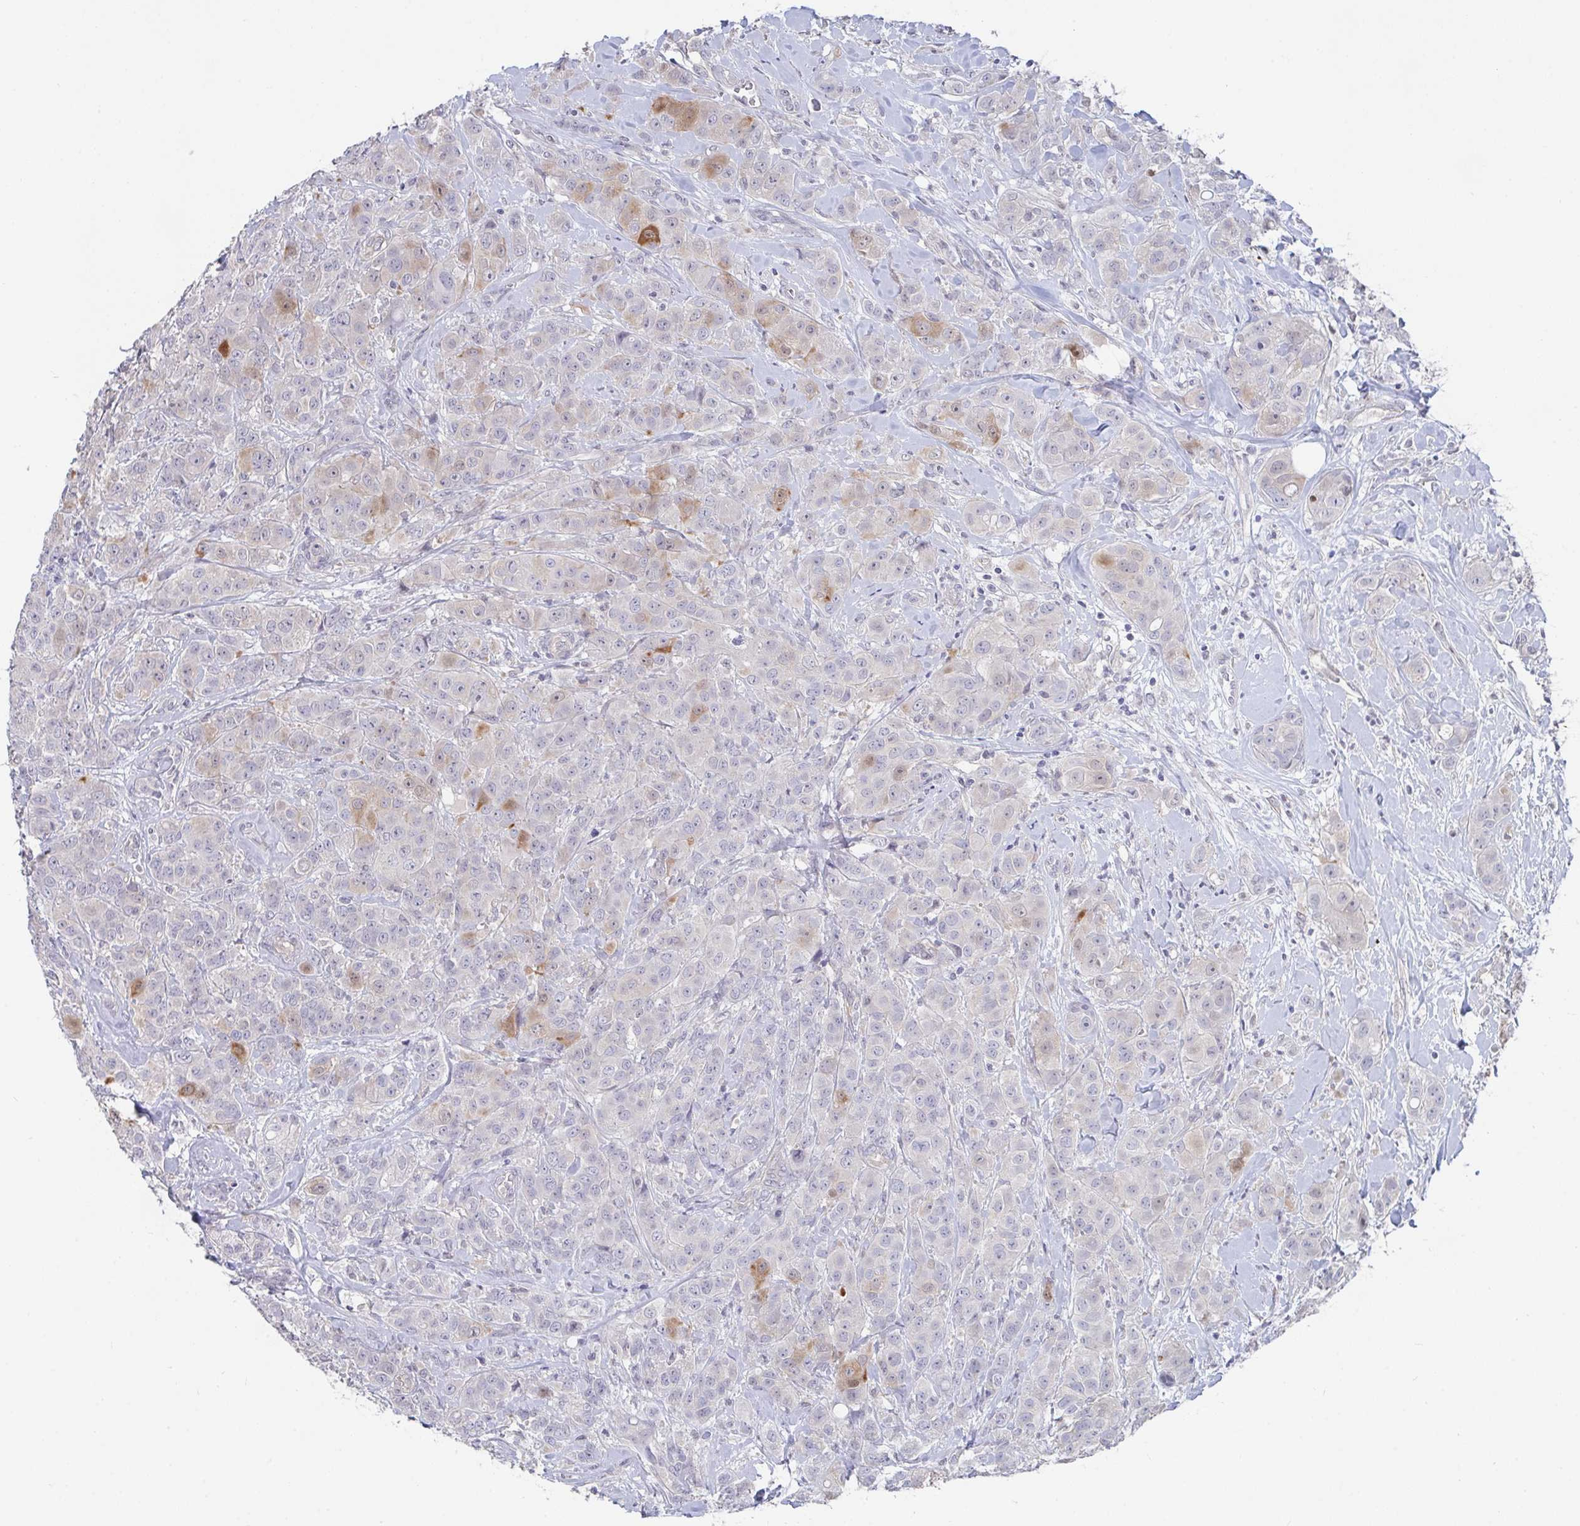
{"staining": {"intensity": "moderate", "quantity": "<25%", "location": "cytoplasmic/membranous"}, "tissue": "breast cancer", "cell_type": "Tumor cells", "image_type": "cancer", "snomed": [{"axis": "morphology", "description": "Normal tissue, NOS"}, {"axis": "morphology", "description": "Duct carcinoma"}, {"axis": "topography", "description": "Breast"}], "caption": "IHC of human infiltrating ductal carcinoma (breast) displays low levels of moderate cytoplasmic/membranous positivity in about <25% of tumor cells.", "gene": "FAM156B", "patient": {"sex": "female", "age": 43}}